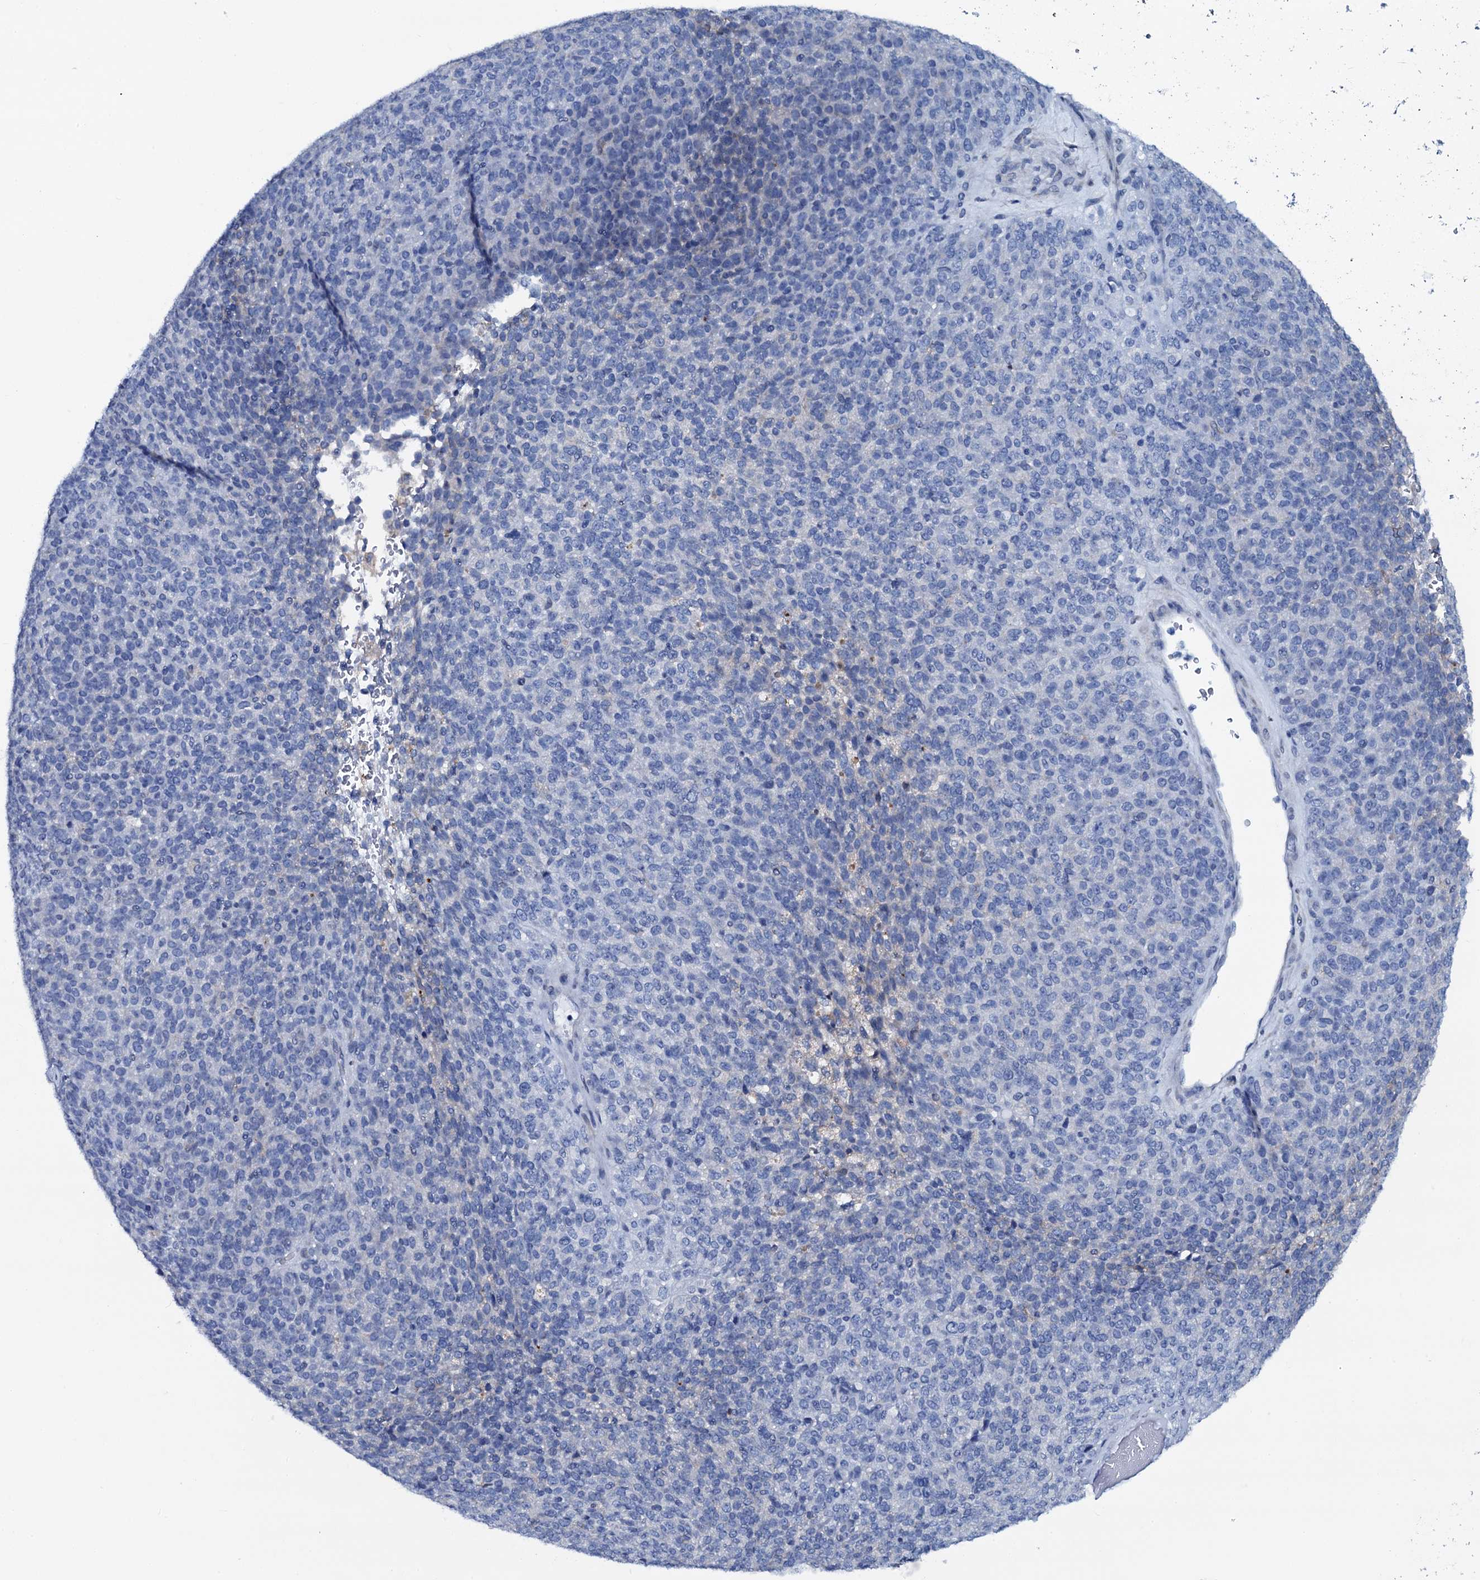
{"staining": {"intensity": "negative", "quantity": "none", "location": "none"}, "tissue": "melanoma", "cell_type": "Tumor cells", "image_type": "cancer", "snomed": [{"axis": "morphology", "description": "Malignant melanoma, Metastatic site"}, {"axis": "topography", "description": "Brain"}], "caption": "Melanoma stained for a protein using immunohistochemistry reveals no positivity tumor cells.", "gene": "SLC4A7", "patient": {"sex": "female", "age": 56}}